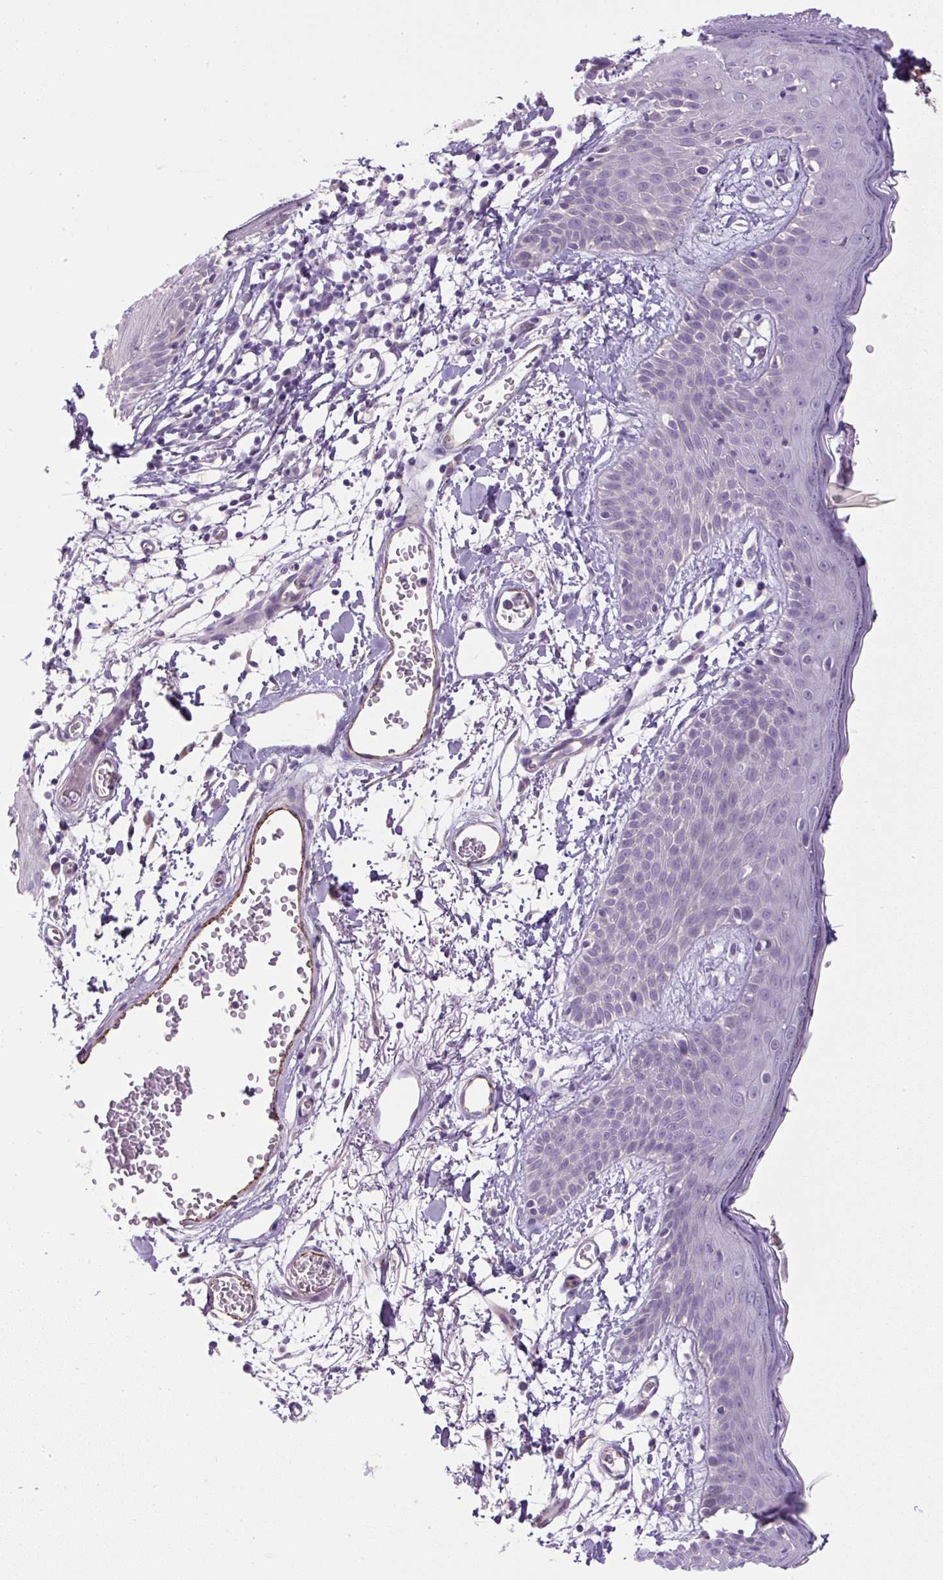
{"staining": {"intensity": "negative", "quantity": "none", "location": "none"}, "tissue": "skin", "cell_type": "Fibroblasts", "image_type": "normal", "snomed": [{"axis": "morphology", "description": "Normal tissue, NOS"}, {"axis": "topography", "description": "Skin"}], "caption": "Immunohistochemistry (IHC) image of benign skin: human skin stained with DAB (3,3'-diaminobenzidine) reveals no significant protein positivity in fibroblasts.", "gene": "LEFTY1", "patient": {"sex": "male", "age": 79}}